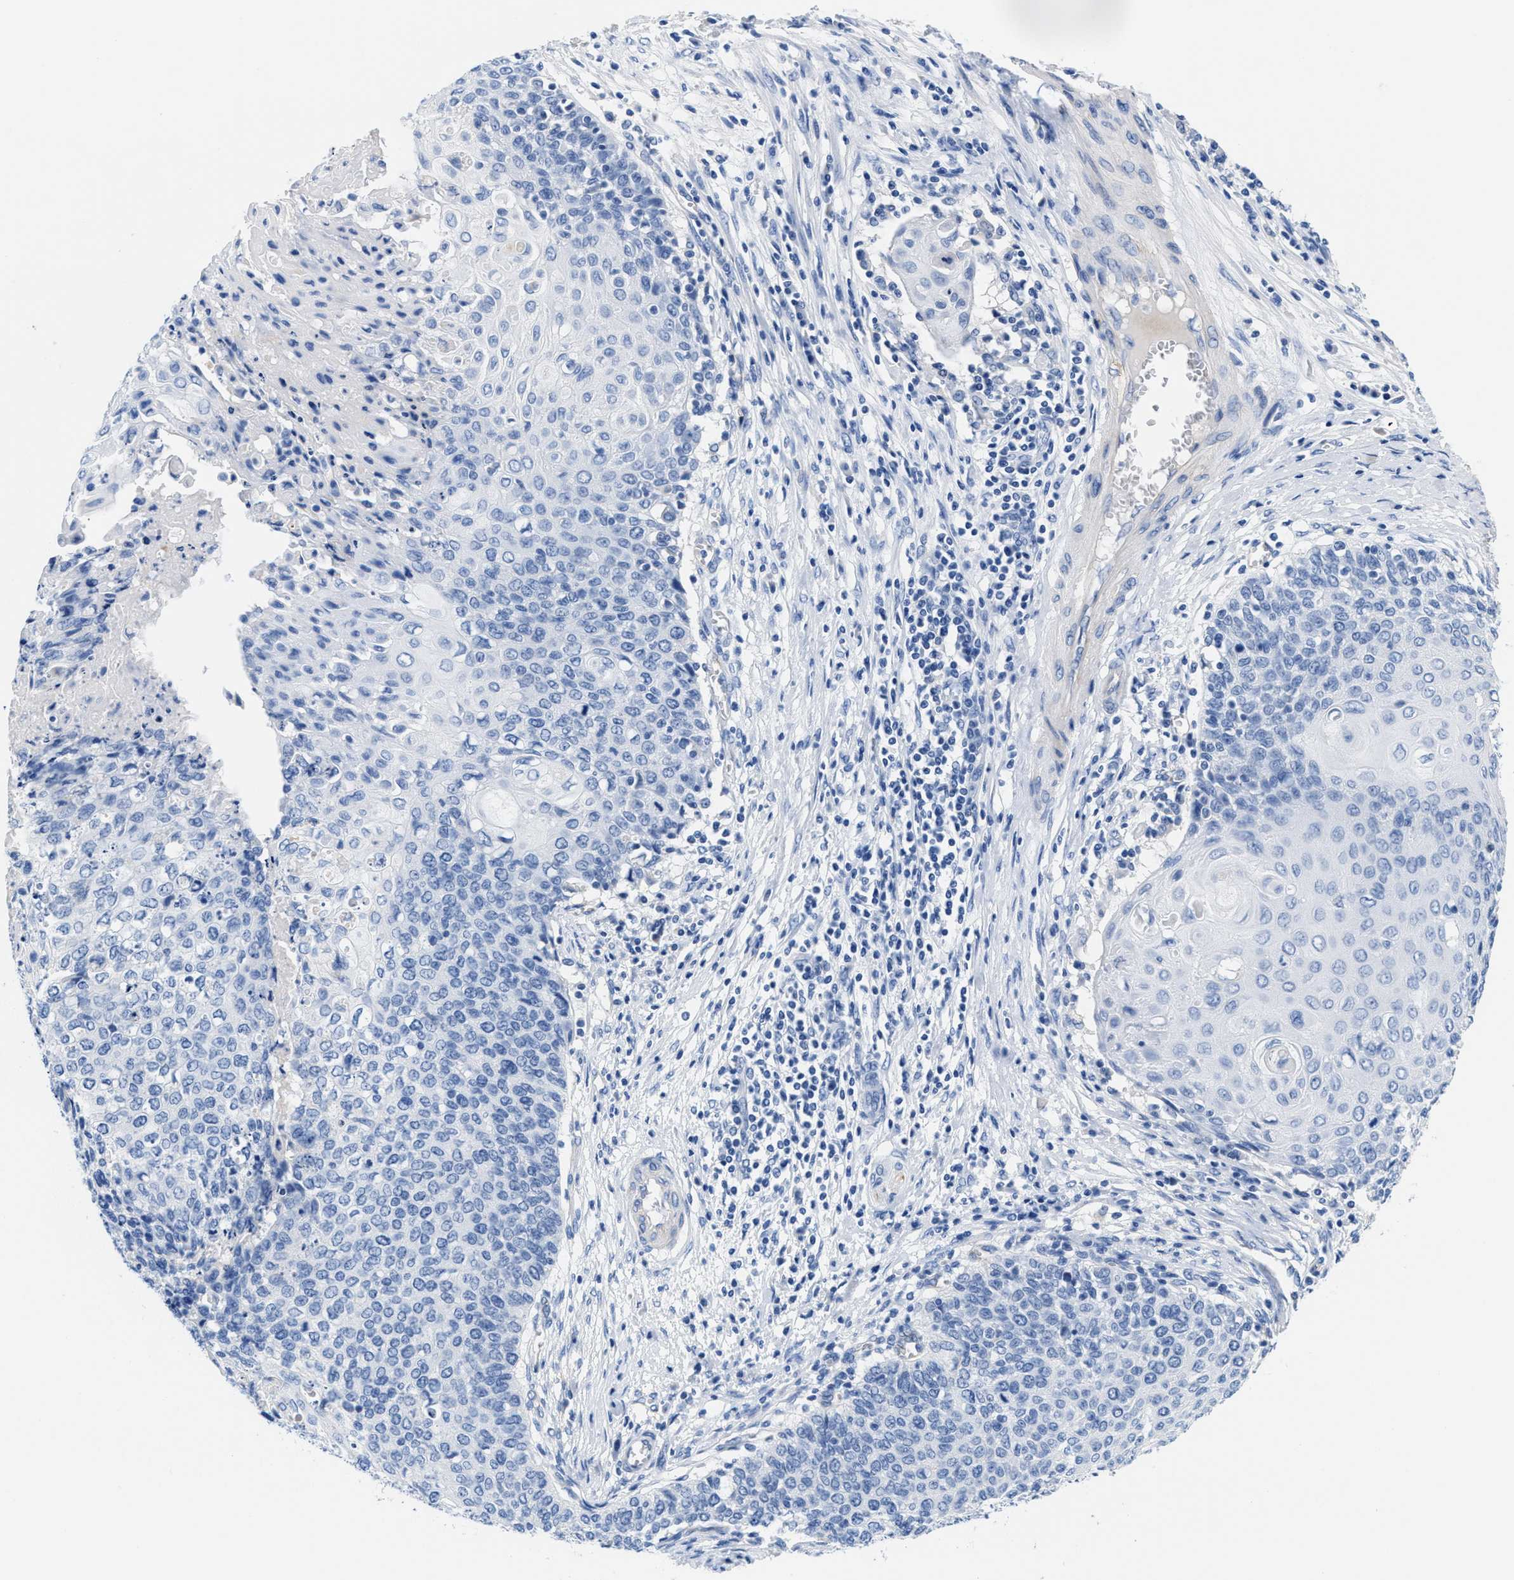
{"staining": {"intensity": "negative", "quantity": "none", "location": "none"}, "tissue": "cervical cancer", "cell_type": "Tumor cells", "image_type": "cancer", "snomed": [{"axis": "morphology", "description": "Squamous cell carcinoma, NOS"}, {"axis": "topography", "description": "Cervix"}], "caption": "Tumor cells are negative for protein expression in human cervical cancer.", "gene": "SLFN13", "patient": {"sex": "female", "age": 39}}